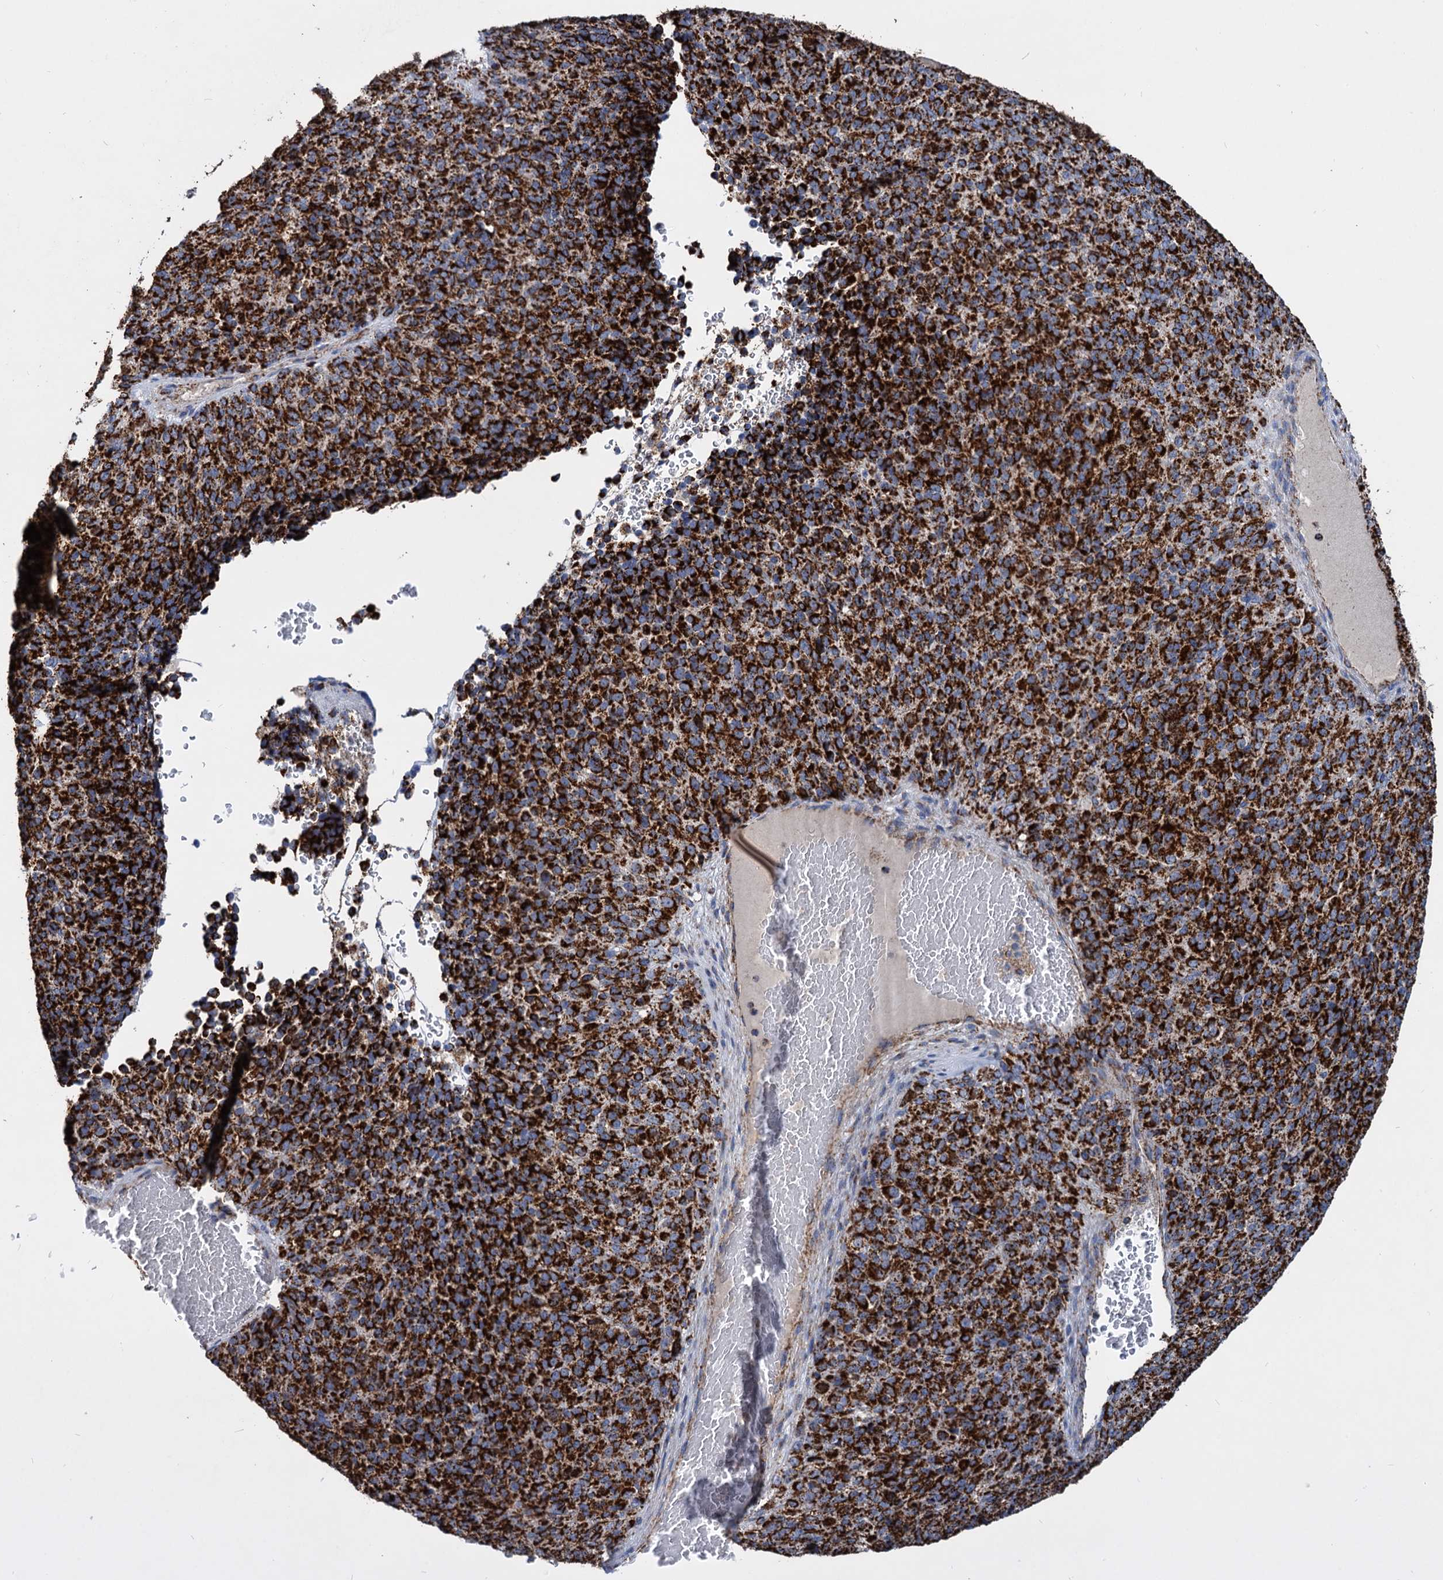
{"staining": {"intensity": "strong", "quantity": ">75%", "location": "cytoplasmic/membranous"}, "tissue": "melanoma", "cell_type": "Tumor cells", "image_type": "cancer", "snomed": [{"axis": "morphology", "description": "Malignant melanoma, Metastatic site"}, {"axis": "topography", "description": "Brain"}], "caption": "Melanoma stained for a protein exhibits strong cytoplasmic/membranous positivity in tumor cells.", "gene": "TIMM10", "patient": {"sex": "female", "age": 56}}